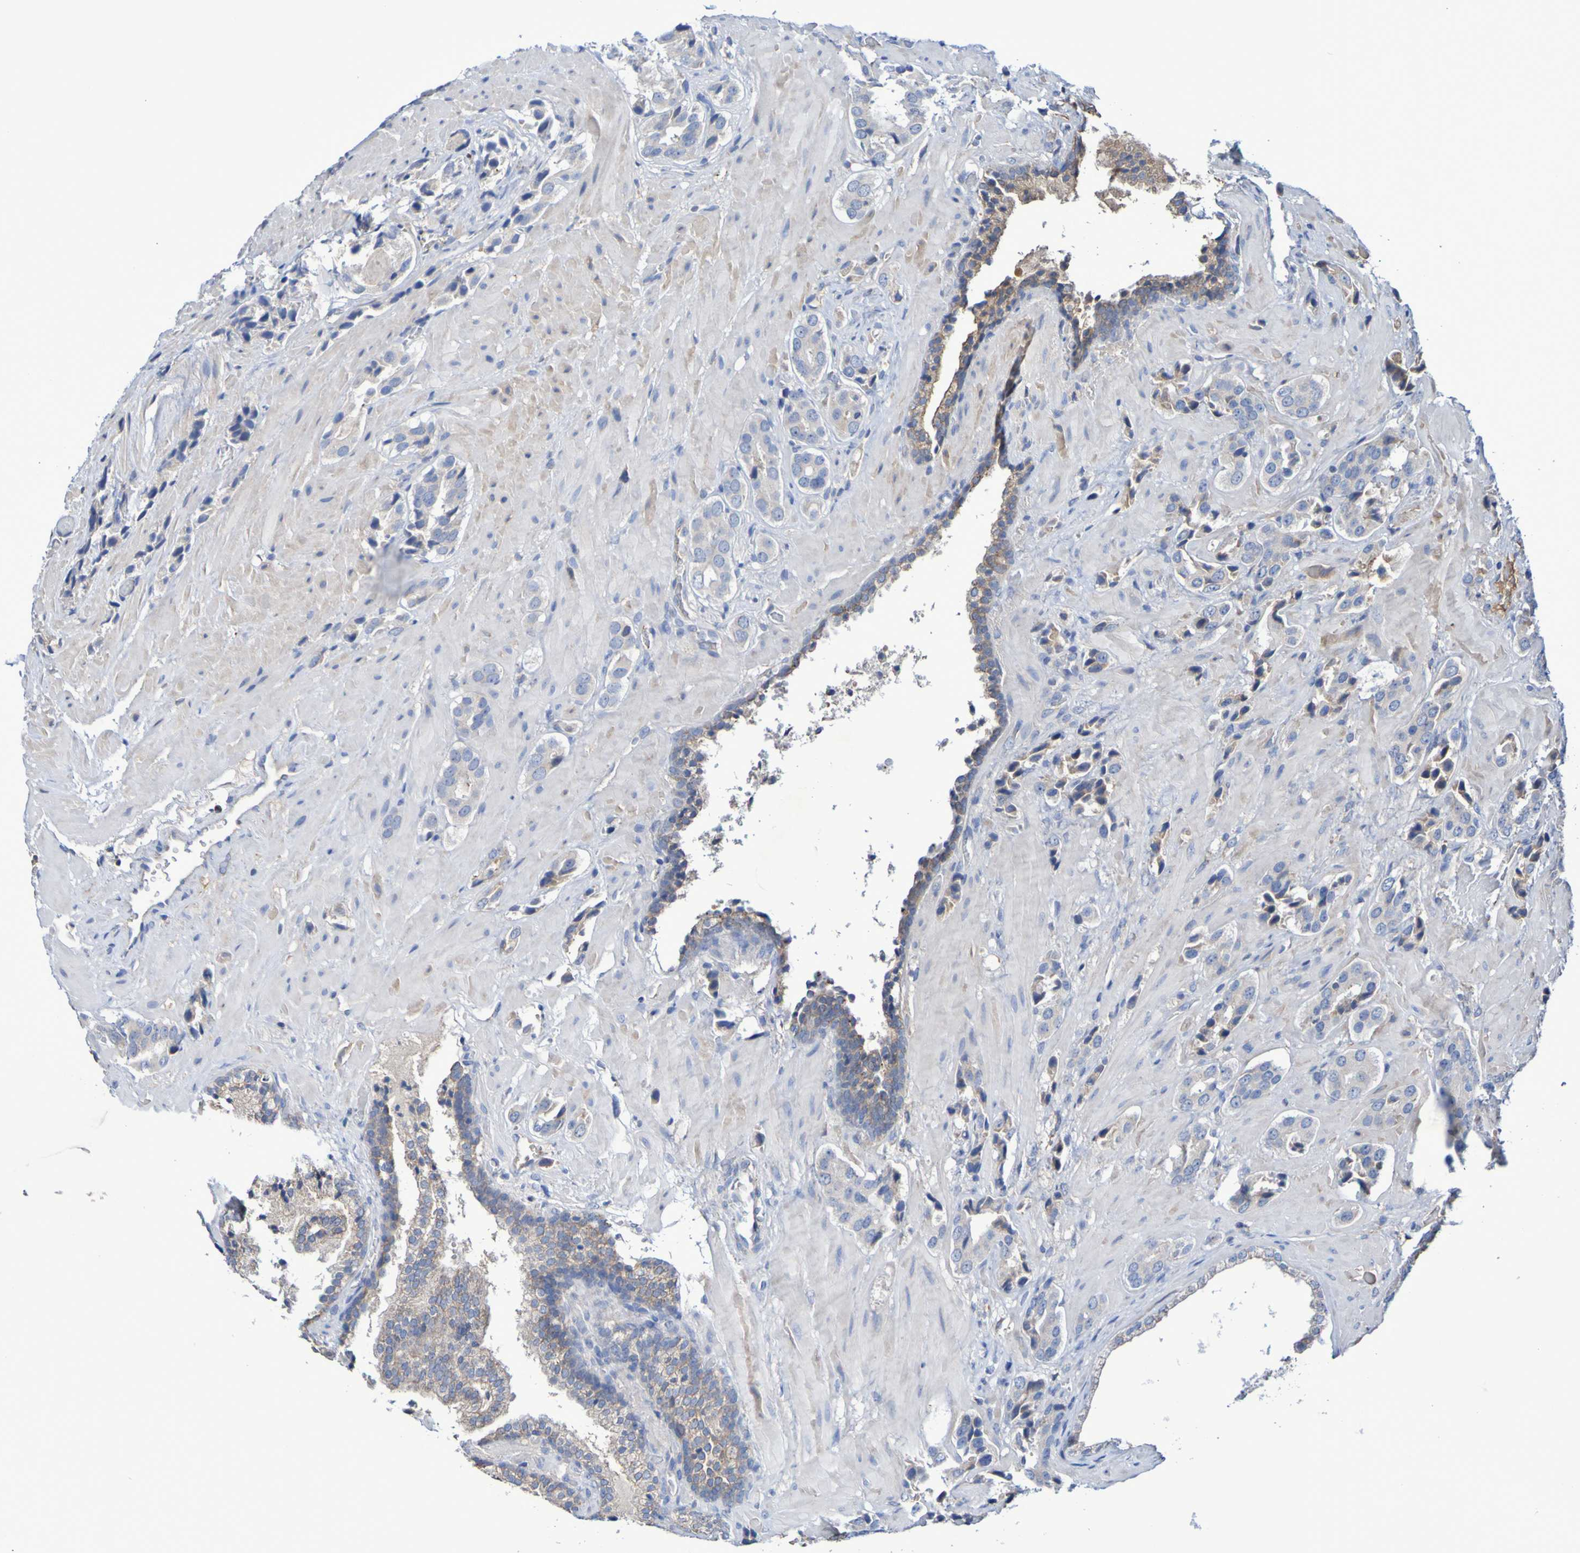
{"staining": {"intensity": "weak", "quantity": "25%-75%", "location": "cytoplasmic/membranous"}, "tissue": "prostate cancer", "cell_type": "Tumor cells", "image_type": "cancer", "snomed": [{"axis": "morphology", "description": "Adenocarcinoma, High grade"}, {"axis": "topography", "description": "Prostate"}], "caption": "The image shows a brown stain indicating the presence of a protein in the cytoplasmic/membranous of tumor cells in prostate cancer.", "gene": "CNTN2", "patient": {"sex": "male", "age": 64}}